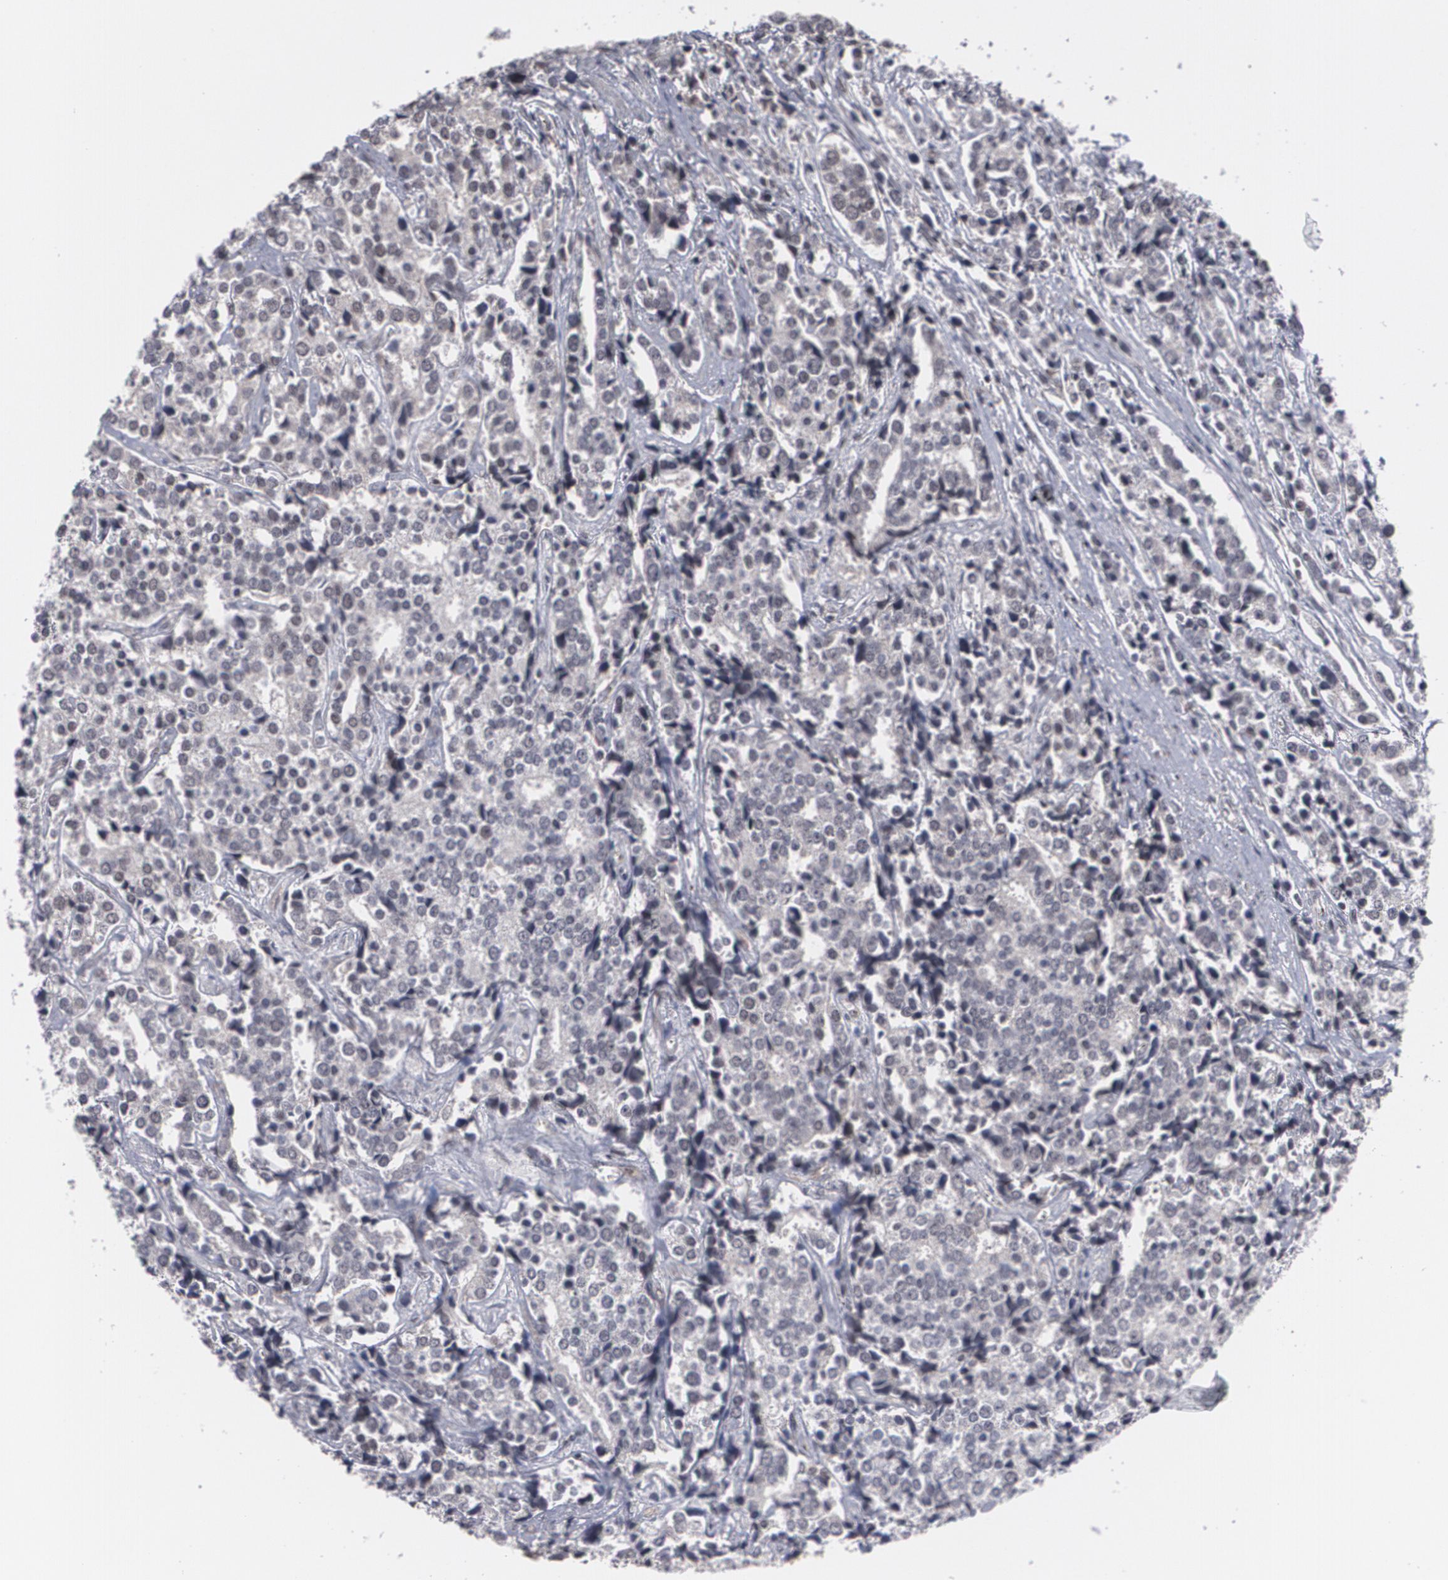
{"staining": {"intensity": "moderate", "quantity": ">75%", "location": "nuclear"}, "tissue": "prostate cancer", "cell_type": "Tumor cells", "image_type": "cancer", "snomed": [{"axis": "morphology", "description": "Adenocarcinoma, High grade"}, {"axis": "topography", "description": "Prostate"}], "caption": "A micrograph of high-grade adenocarcinoma (prostate) stained for a protein shows moderate nuclear brown staining in tumor cells. Nuclei are stained in blue.", "gene": "INTS6", "patient": {"sex": "male", "age": 71}}